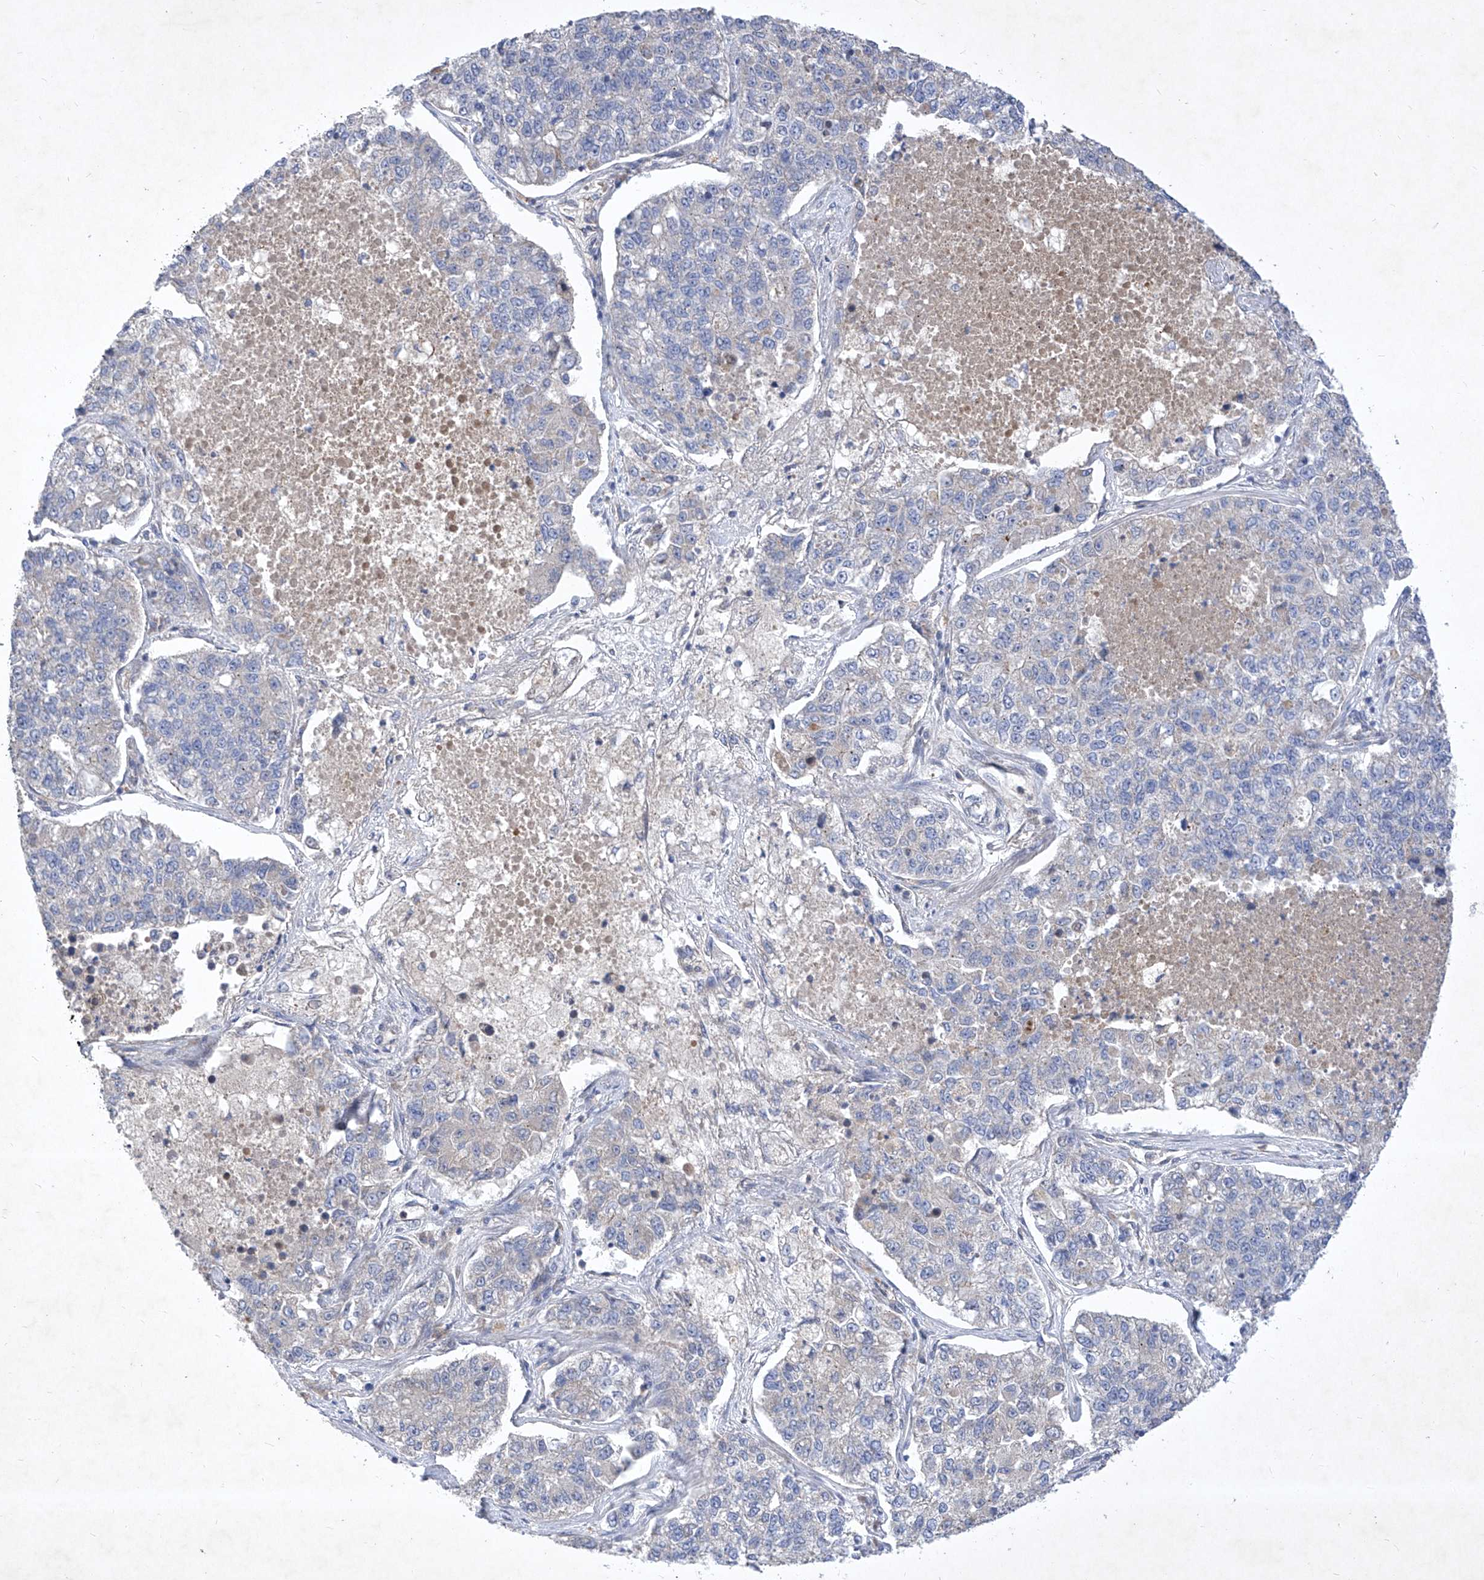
{"staining": {"intensity": "negative", "quantity": "none", "location": "none"}, "tissue": "lung cancer", "cell_type": "Tumor cells", "image_type": "cancer", "snomed": [{"axis": "morphology", "description": "Adenocarcinoma, NOS"}, {"axis": "topography", "description": "Lung"}], "caption": "Immunohistochemistry (IHC) micrograph of adenocarcinoma (lung) stained for a protein (brown), which demonstrates no positivity in tumor cells.", "gene": "COQ3", "patient": {"sex": "male", "age": 49}}